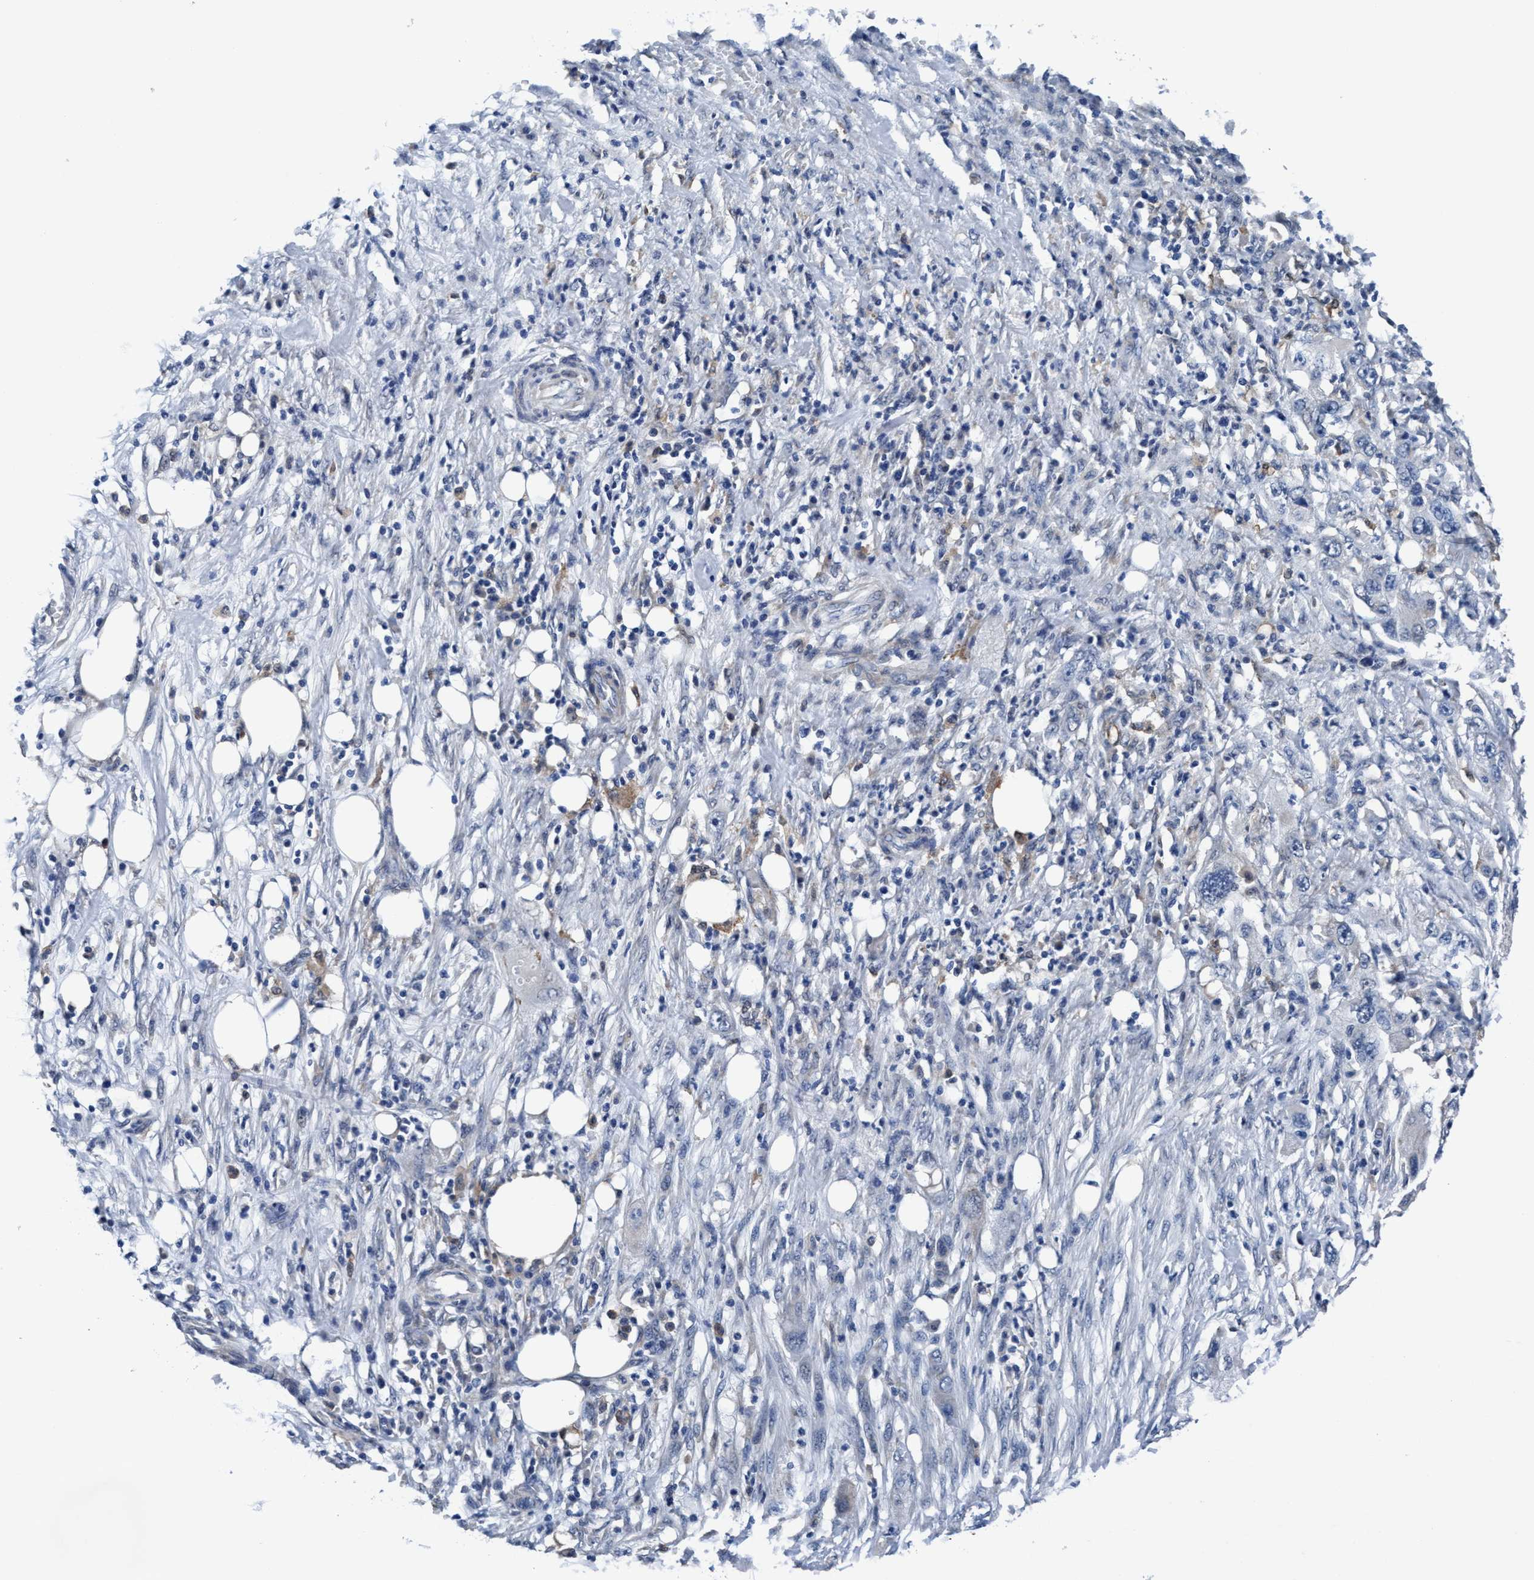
{"staining": {"intensity": "negative", "quantity": "none", "location": "none"}, "tissue": "pancreatic cancer", "cell_type": "Tumor cells", "image_type": "cancer", "snomed": [{"axis": "morphology", "description": "Adenocarcinoma, NOS"}, {"axis": "topography", "description": "Pancreas"}], "caption": "Protein analysis of pancreatic cancer (adenocarcinoma) shows no significant staining in tumor cells.", "gene": "TMEM94", "patient": {"sex": "female", "age": 78}}